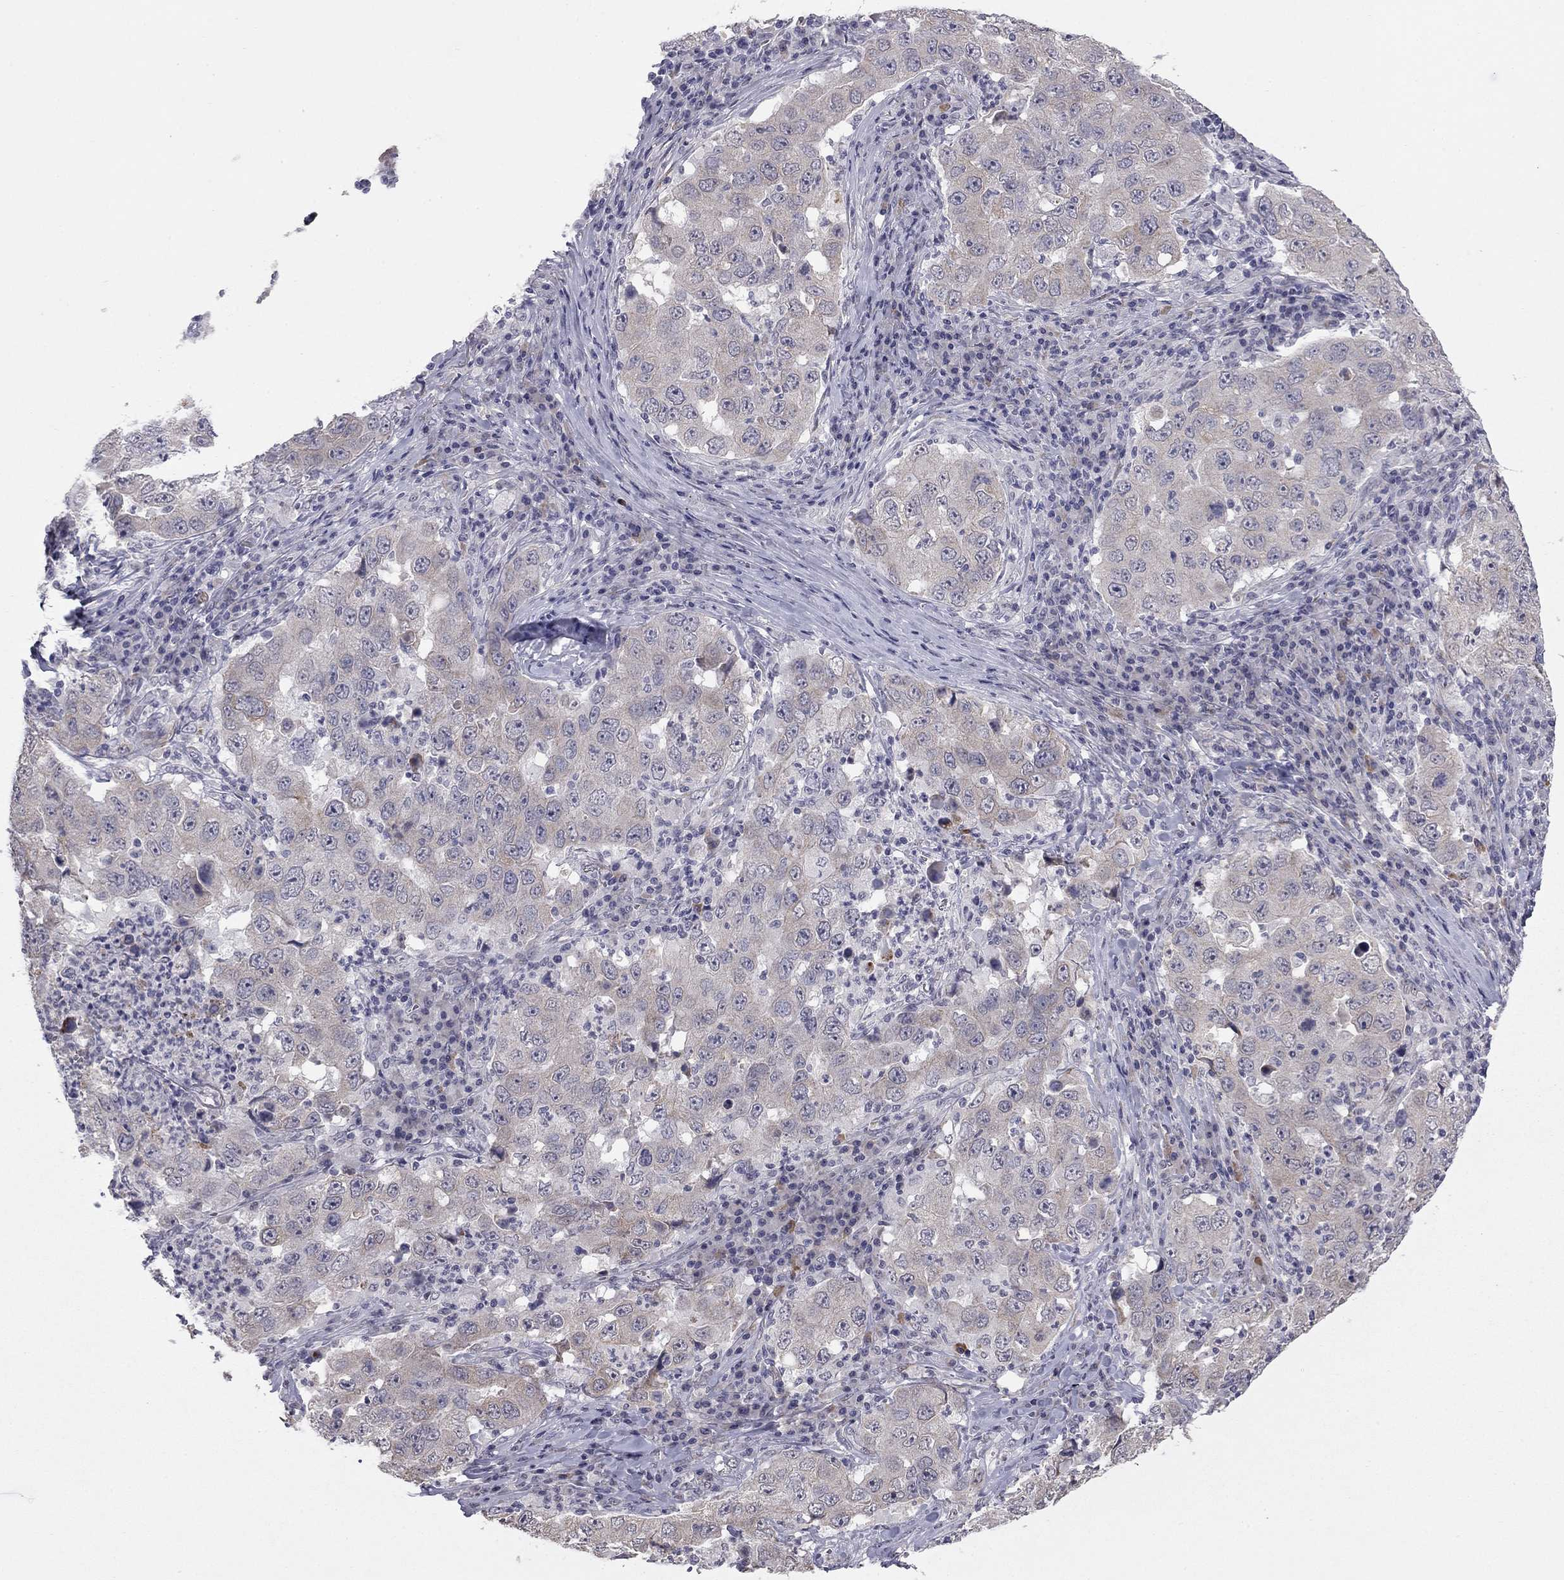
{"staining": {"intensity": "weak", "quantity": "<25%", "location": "cytoplasmic/membranous"}, "tissue": "lung cancer", "cell_type": "Tumor cells", "image_type": "cancer", "snomed": [{"axis": "morphology", "description": "Adenocarcinoma, NOS"}, {"axis": "topography", "description": "Lung"}], "caption": "This histopathology image is of lung adenocarcinoma stained with immunohistochemistry to label a protein in brown with the nuclei are counter-stained blue. There is no positivity in tumor cells.", "gene": "PRRT2", "patient": {"sex": "male", "age": 73}}